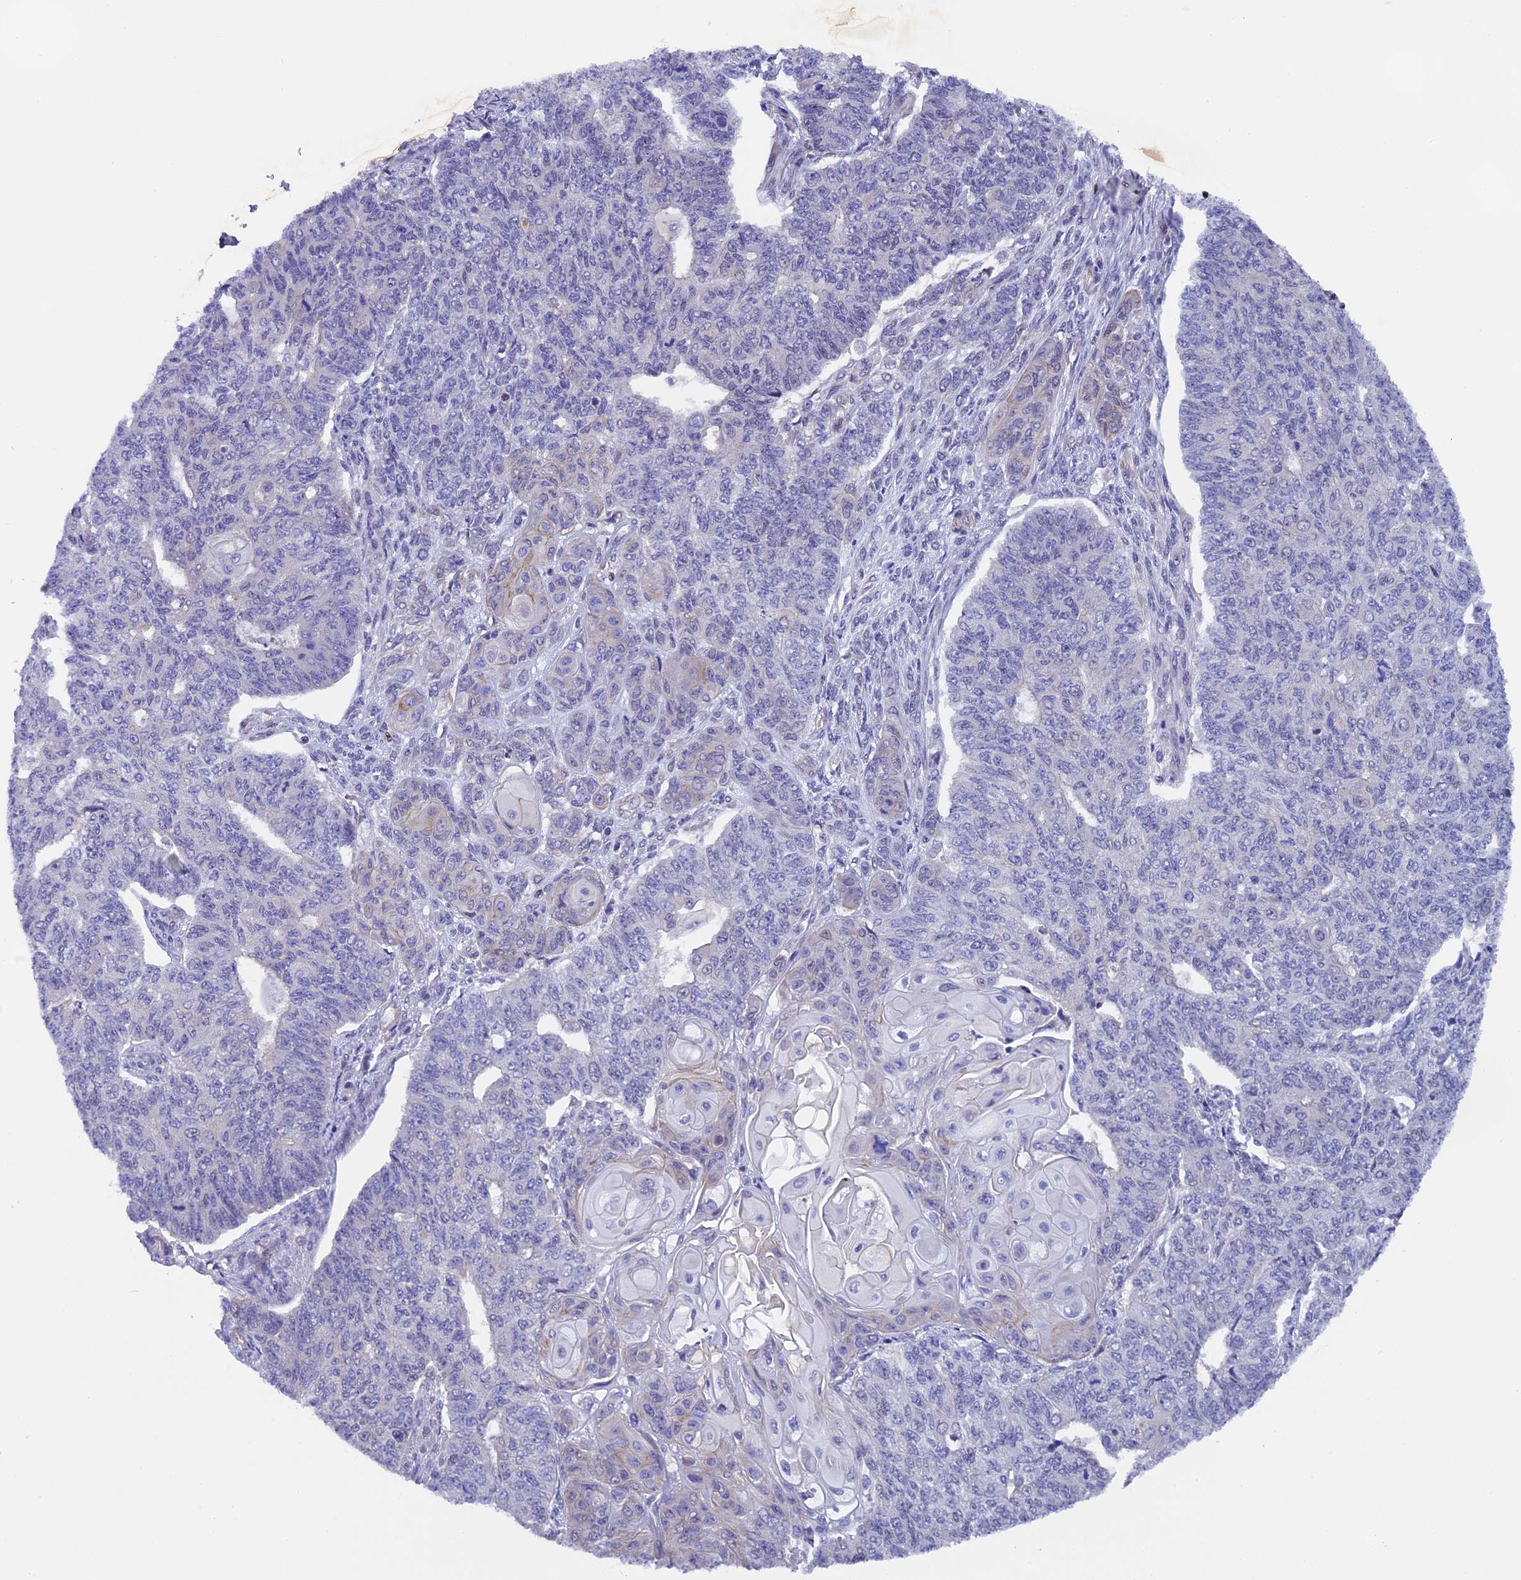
{"staining": {"intensity": "negative", "quantity": "none", "location": "none"}, "tissue": "endometrial cancer", "cell_type": "Tumor cells", "image_type": "cancer", "snomed": [{"axis": "morphology", "description": "Adenocarcinoma, NOS"}, {"axis": "topography", "description": "Endometrium"}], "caption": "Immunohistochemical staining of human endometrial adenocarcinoma reveals no significant expression in tumor cells.", "gene": "SP4", "patient": {"sex": "female", "age": 32}}